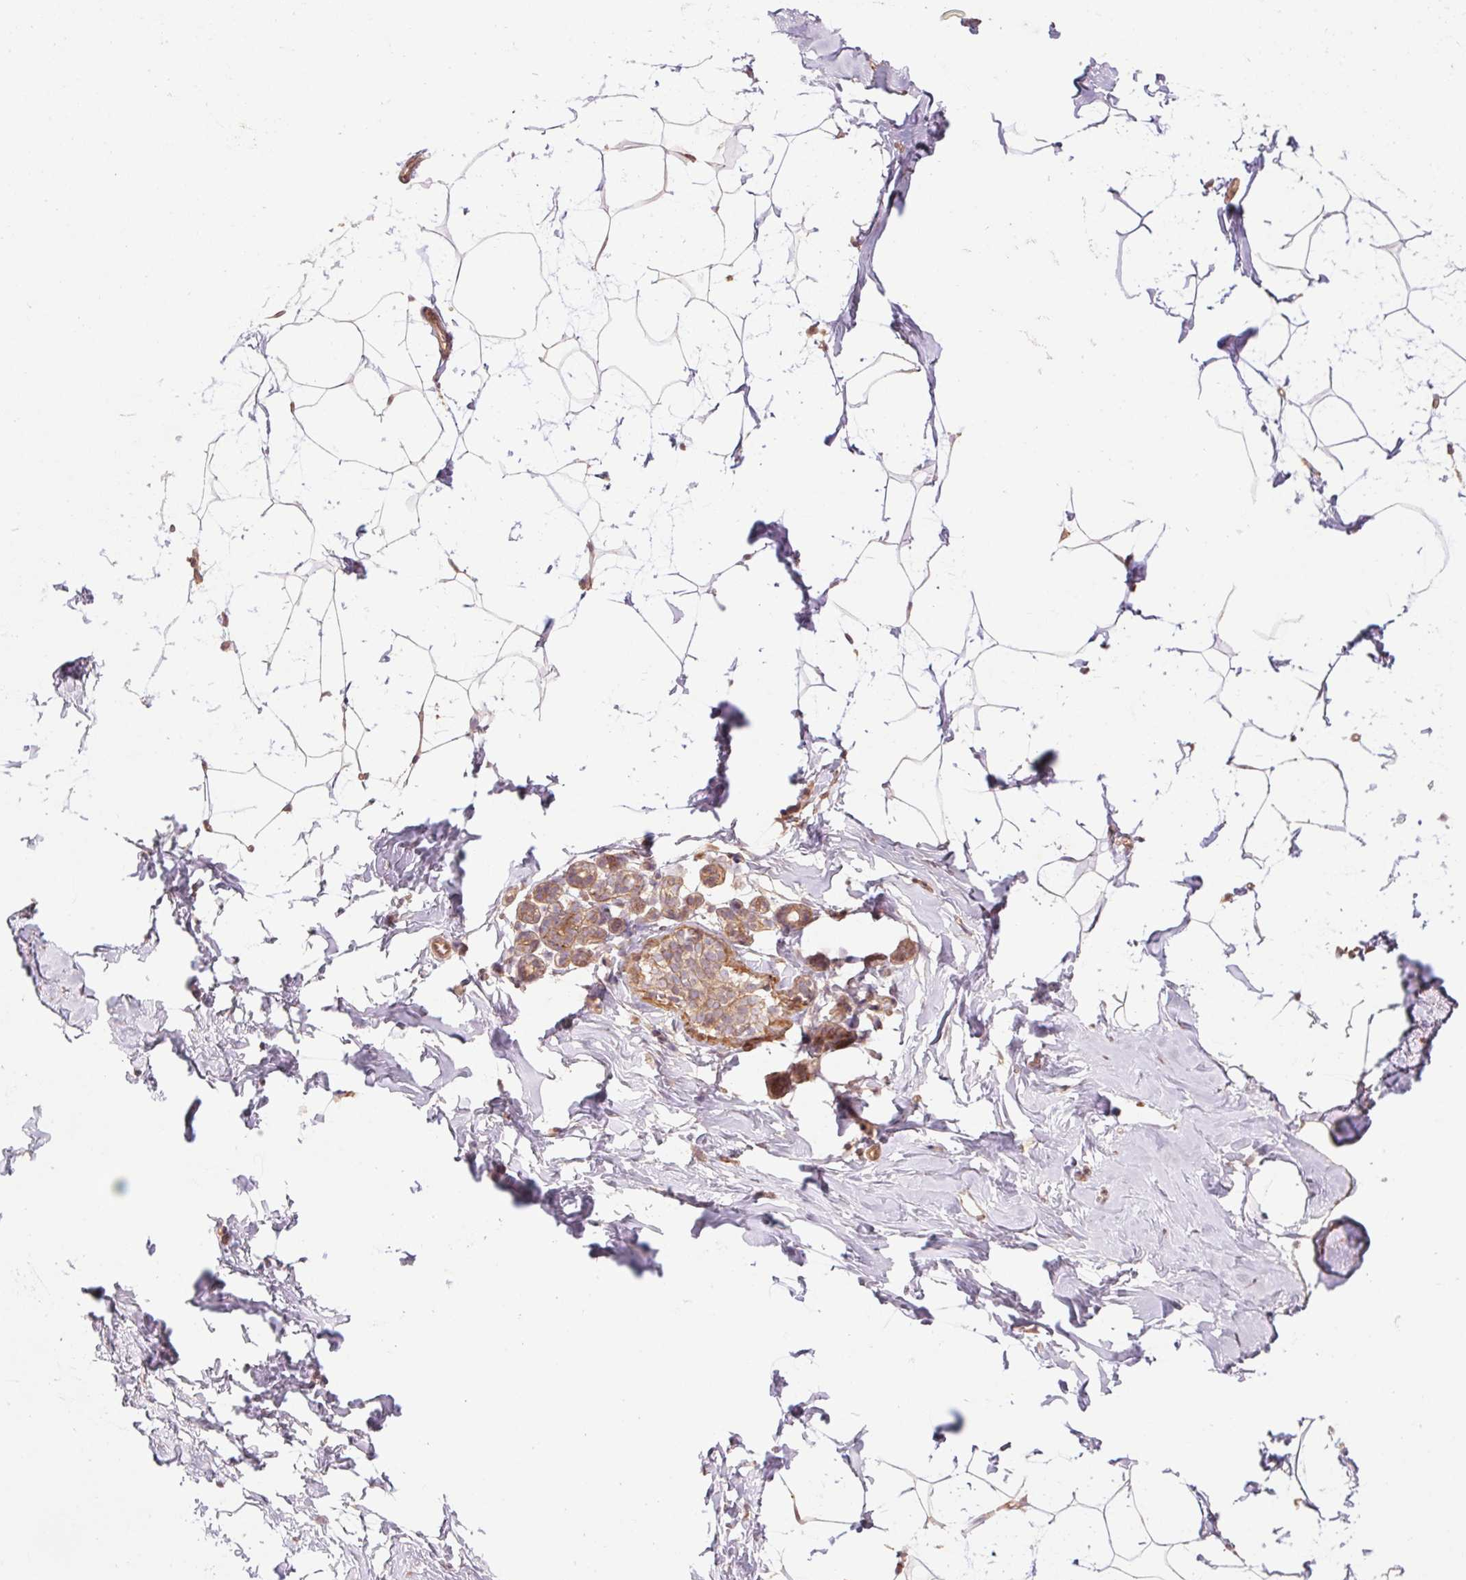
{"staining": {"intensity": "weak", "quantity": "<25%", "location": "cytoplasmic/membranous"}, "tissue": "breast", "cell_type": "Adipocytes", "image_type": "normal", "snomed": [{"axis": "morphology", "description": "Normal tissue, NOS"}, {"axis": "topography", "description": "Breast"}], "caption": "An image of breast stained for a protein reveals no brown staining in adipocytes.", "gene": "TUBA1A", "patient": {"sex": "female", "age": 32}}